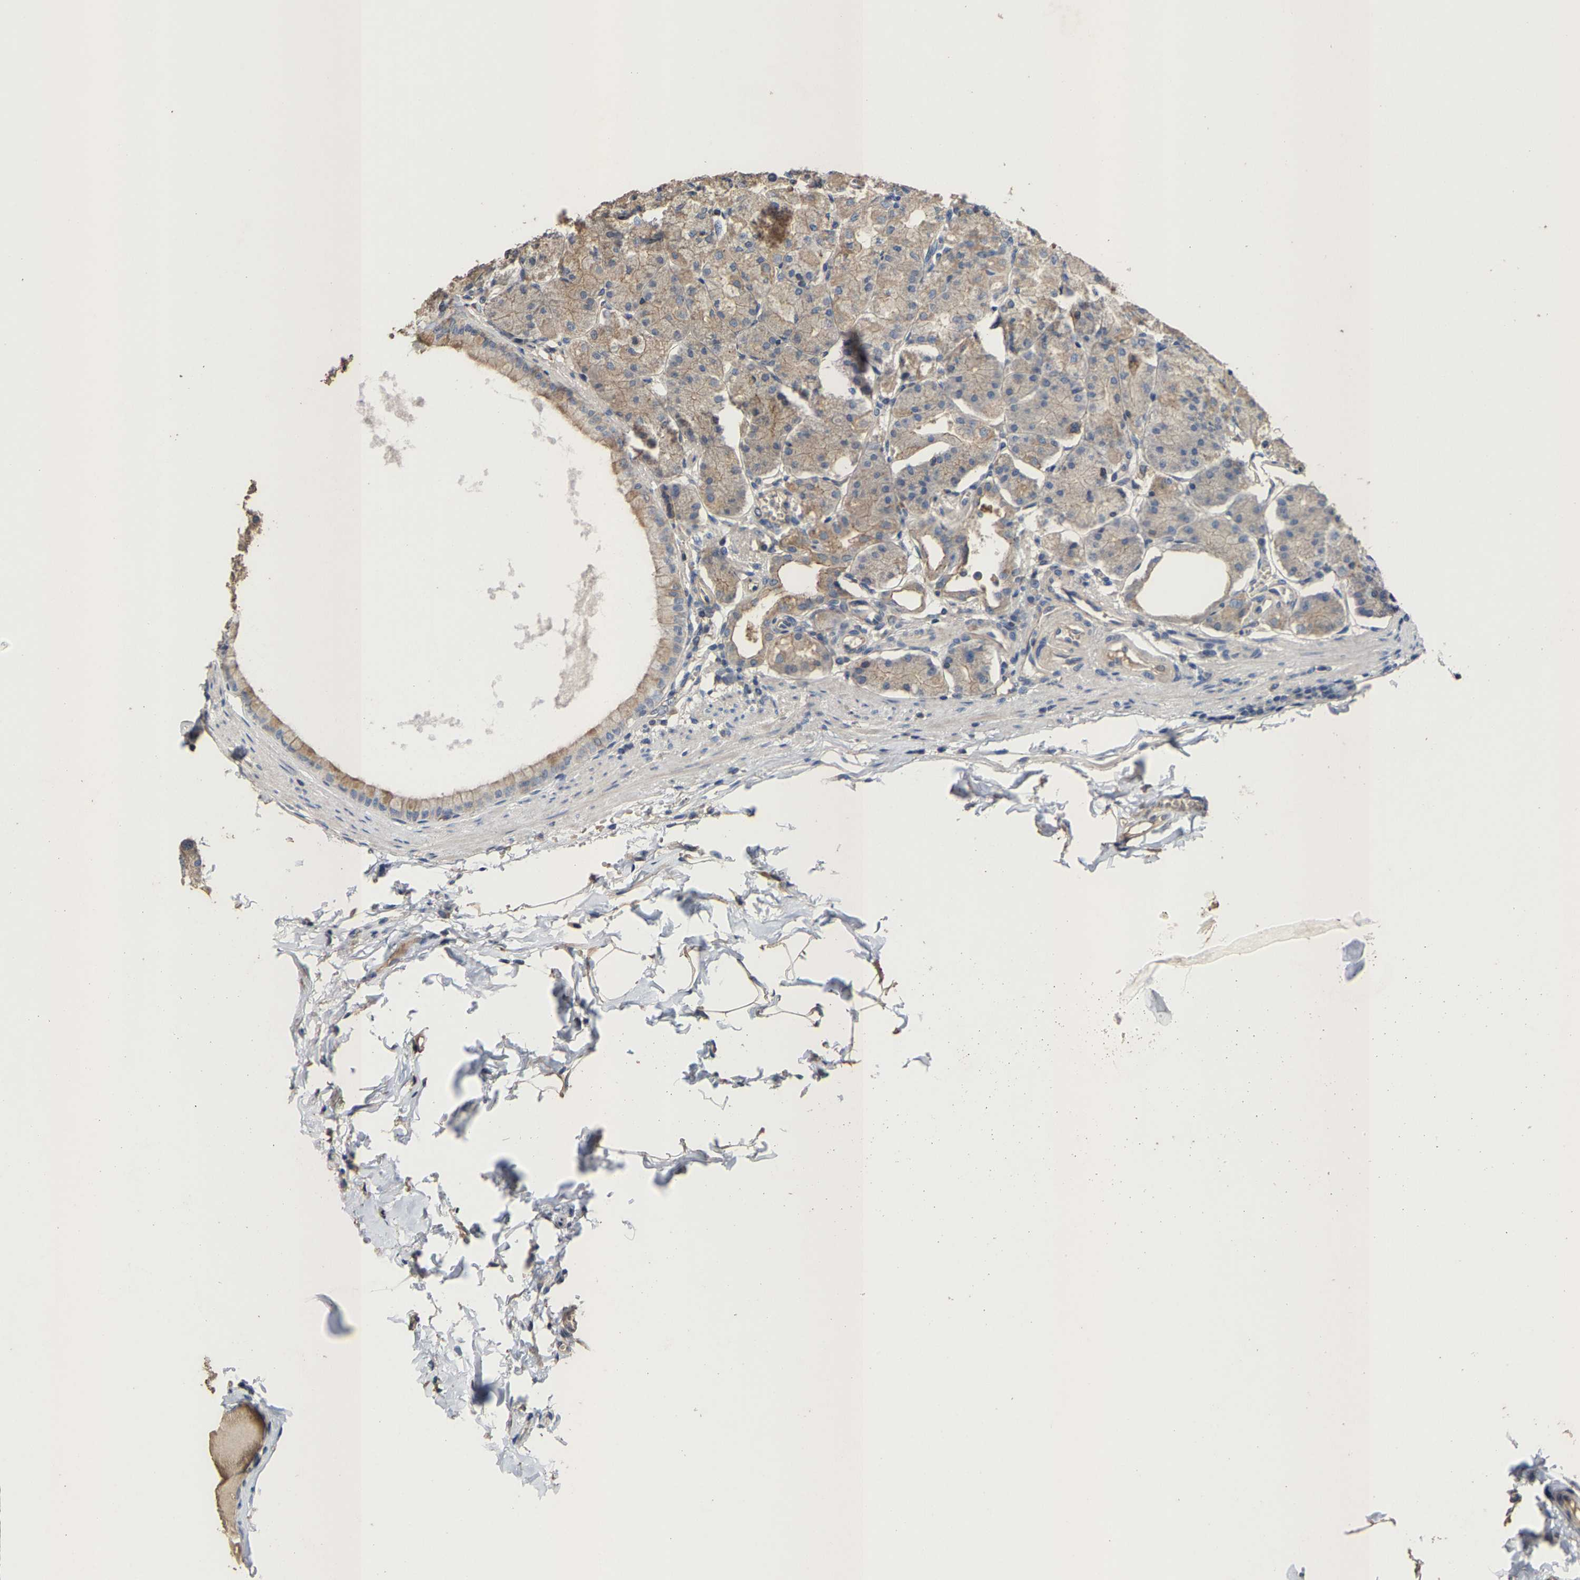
{"staining": {"intensity": "weak", "quantity": ">75%", "location": "cytoplasmic/membranous"}, "tissue": "stomach", "cell_type": "Glandular cells", "image_type": "normal", "snomed": [{"axis": "morphology", "description": "Normal tissue, NOS"}, {"axis": "topography", "description": "Stomach, lower"}], "caption": "A high-resolution histopathology image shows IHC staining of normal stomach, which shows weak cytoplasmic/membranous positivity in about >75% of glandular cells.", "gene": "TDRKH", "patient": {"sex": "male", "age": 71}}